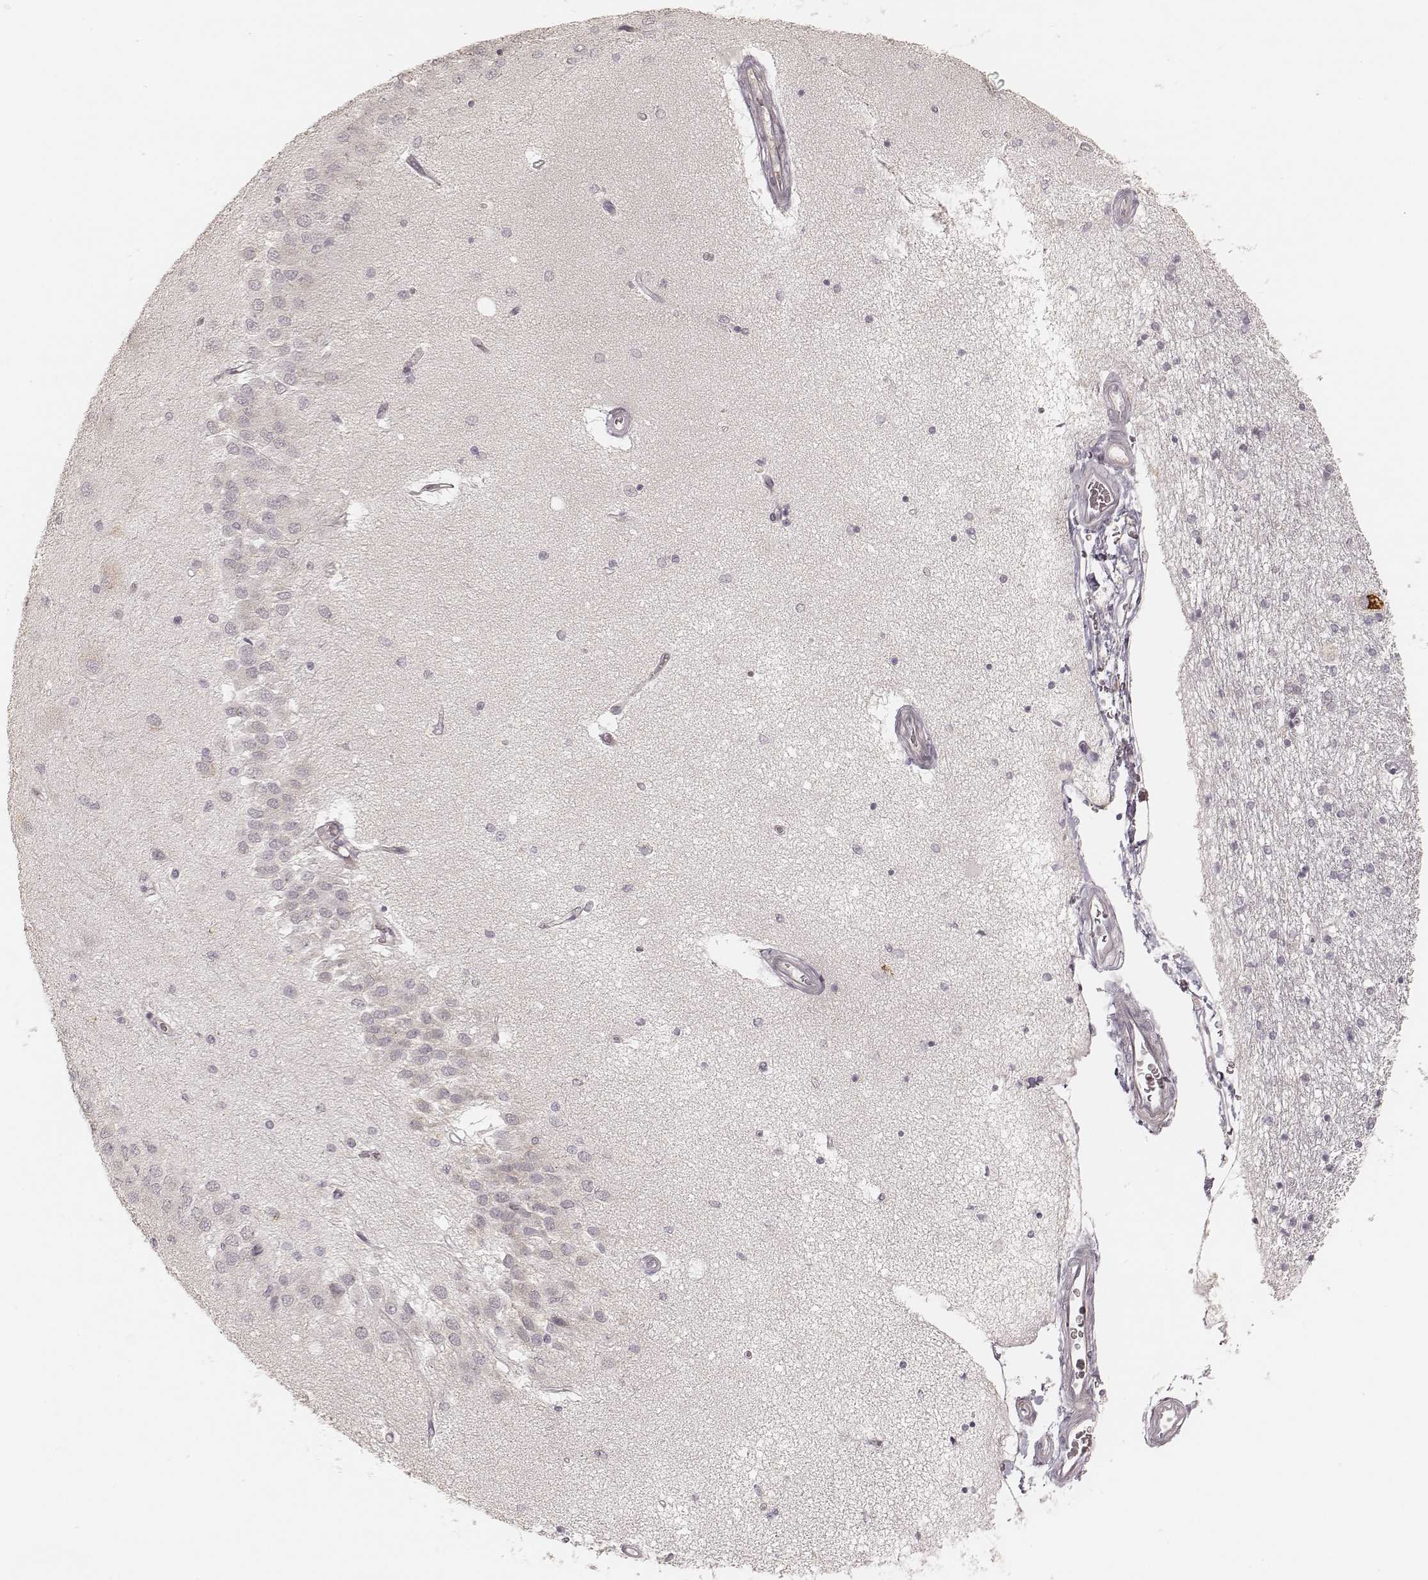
{"staining": {"intensity": "negative", "quantity": "none", "location": "none"}, "tissue": "hippocampus", "cell_type": "Glial cells", "image_type": "normal", "snomed": [{"axis": "morphology", "description": "Normal tissue, NOS"}, {"axis": "topography", "description": "Hippocampus"}], "caption": "Immunohistochemistry (IHC) micrograph of unremarkable hippocampus stained for a protein (brown), which displays no expression in glial cells. Brightfield microscopy of immunohistochemistry (IHC) stained with DAB (3,3'-diaminobenzidine) (brown) and hematoxylin (blue), captured at high magnification.", "gene": "GORASP2", "patient": {"sex": "female", "age": 54}}